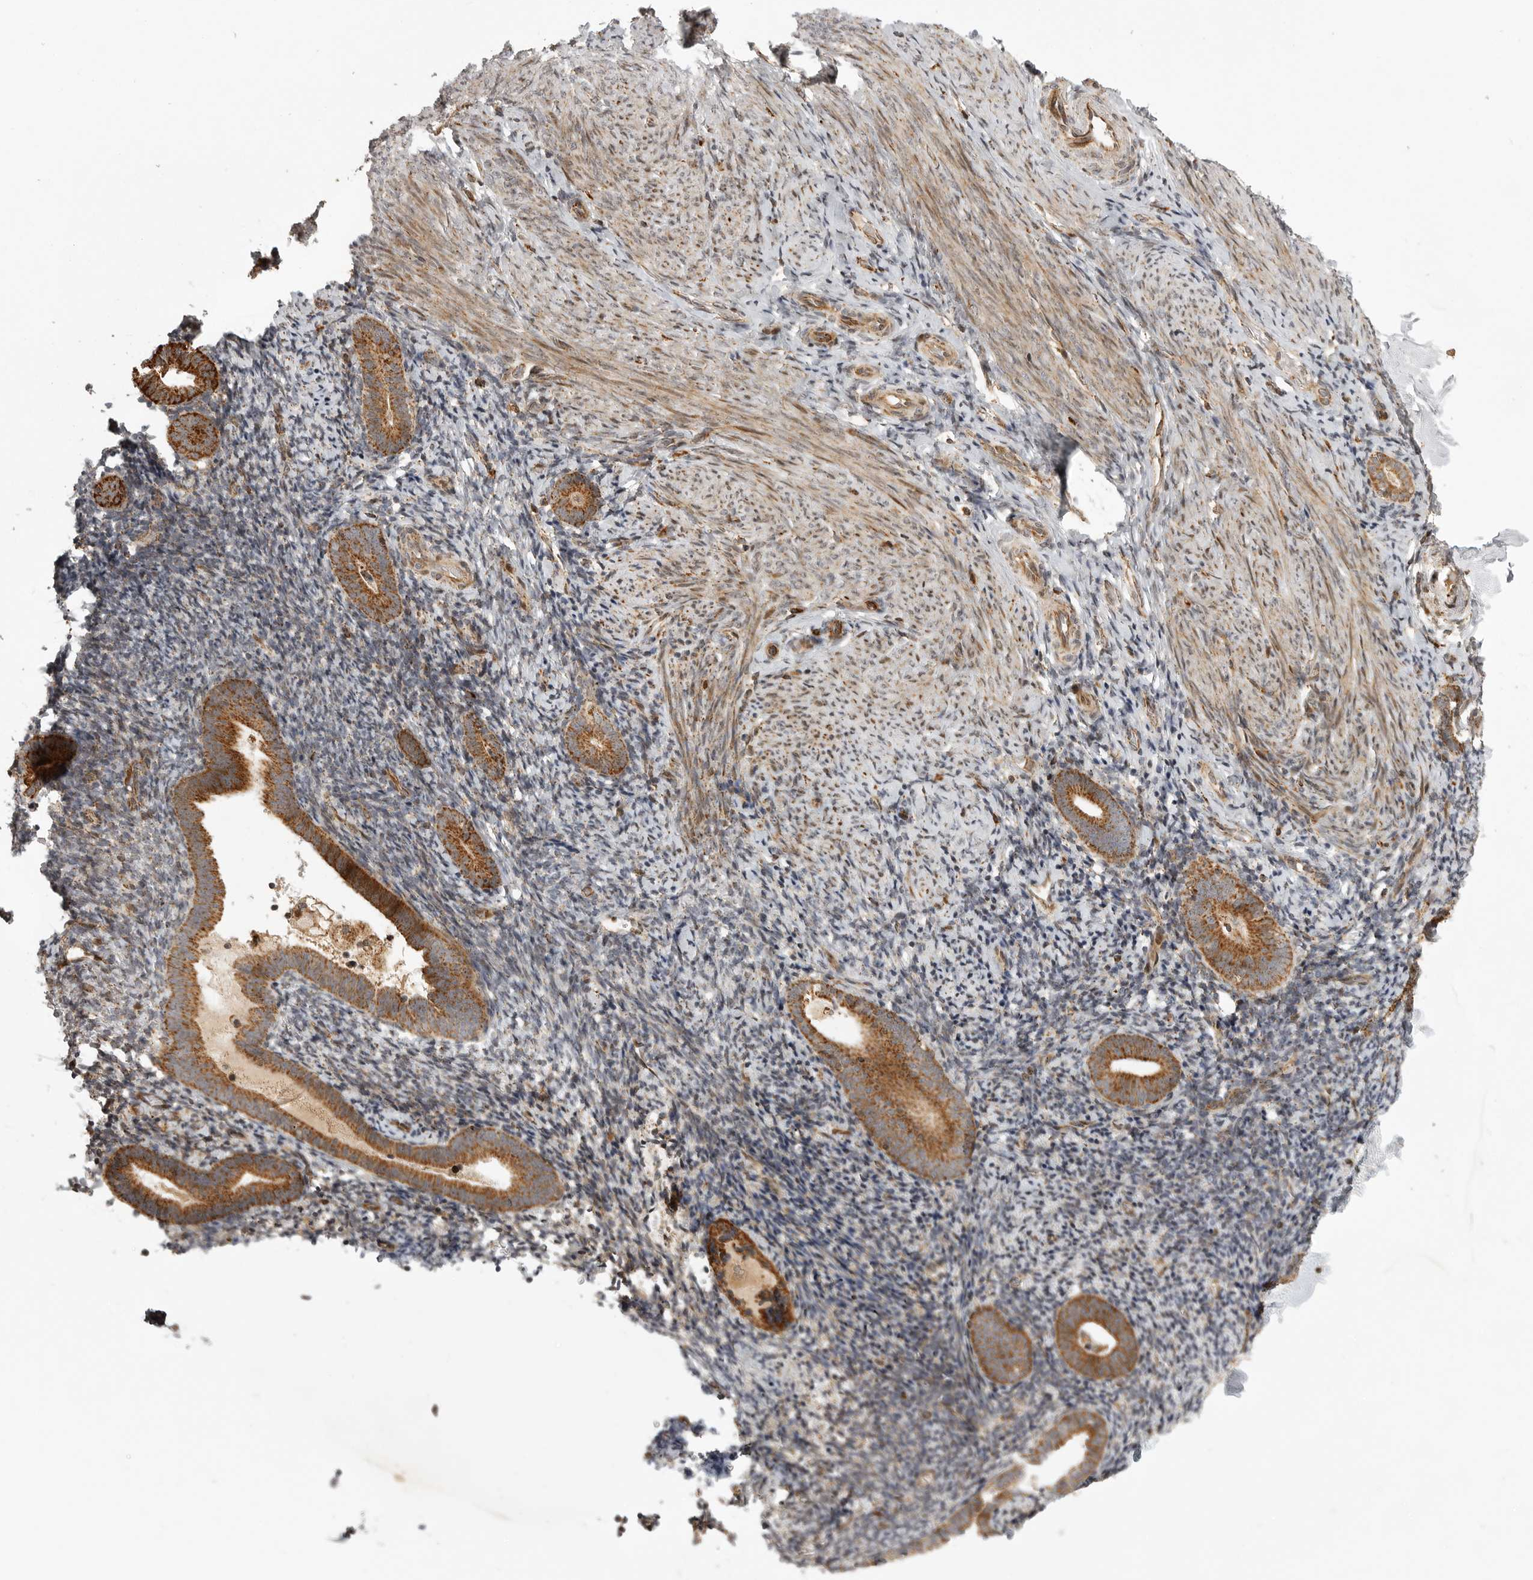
{"staining": {"intensity": "negative", "quantity": "none", "location": "none"}, "tissue": "endometrium", "cell_type": "Cells in endometrial stroma", "image_type": "normal", "snomed": [{"axis": "morphology", "description": "Normal tissue, NOS"}, {"axis": "topography", "description": "Endometrium"}], "caption": "DAB (3,3'-diaminobenzidine) immunohistochemical staining of normal endometrium shows no significant staining in cells in endometrial stroma.", "gene": "NARS2", "patient": {"sex": "female", "age": 51}}